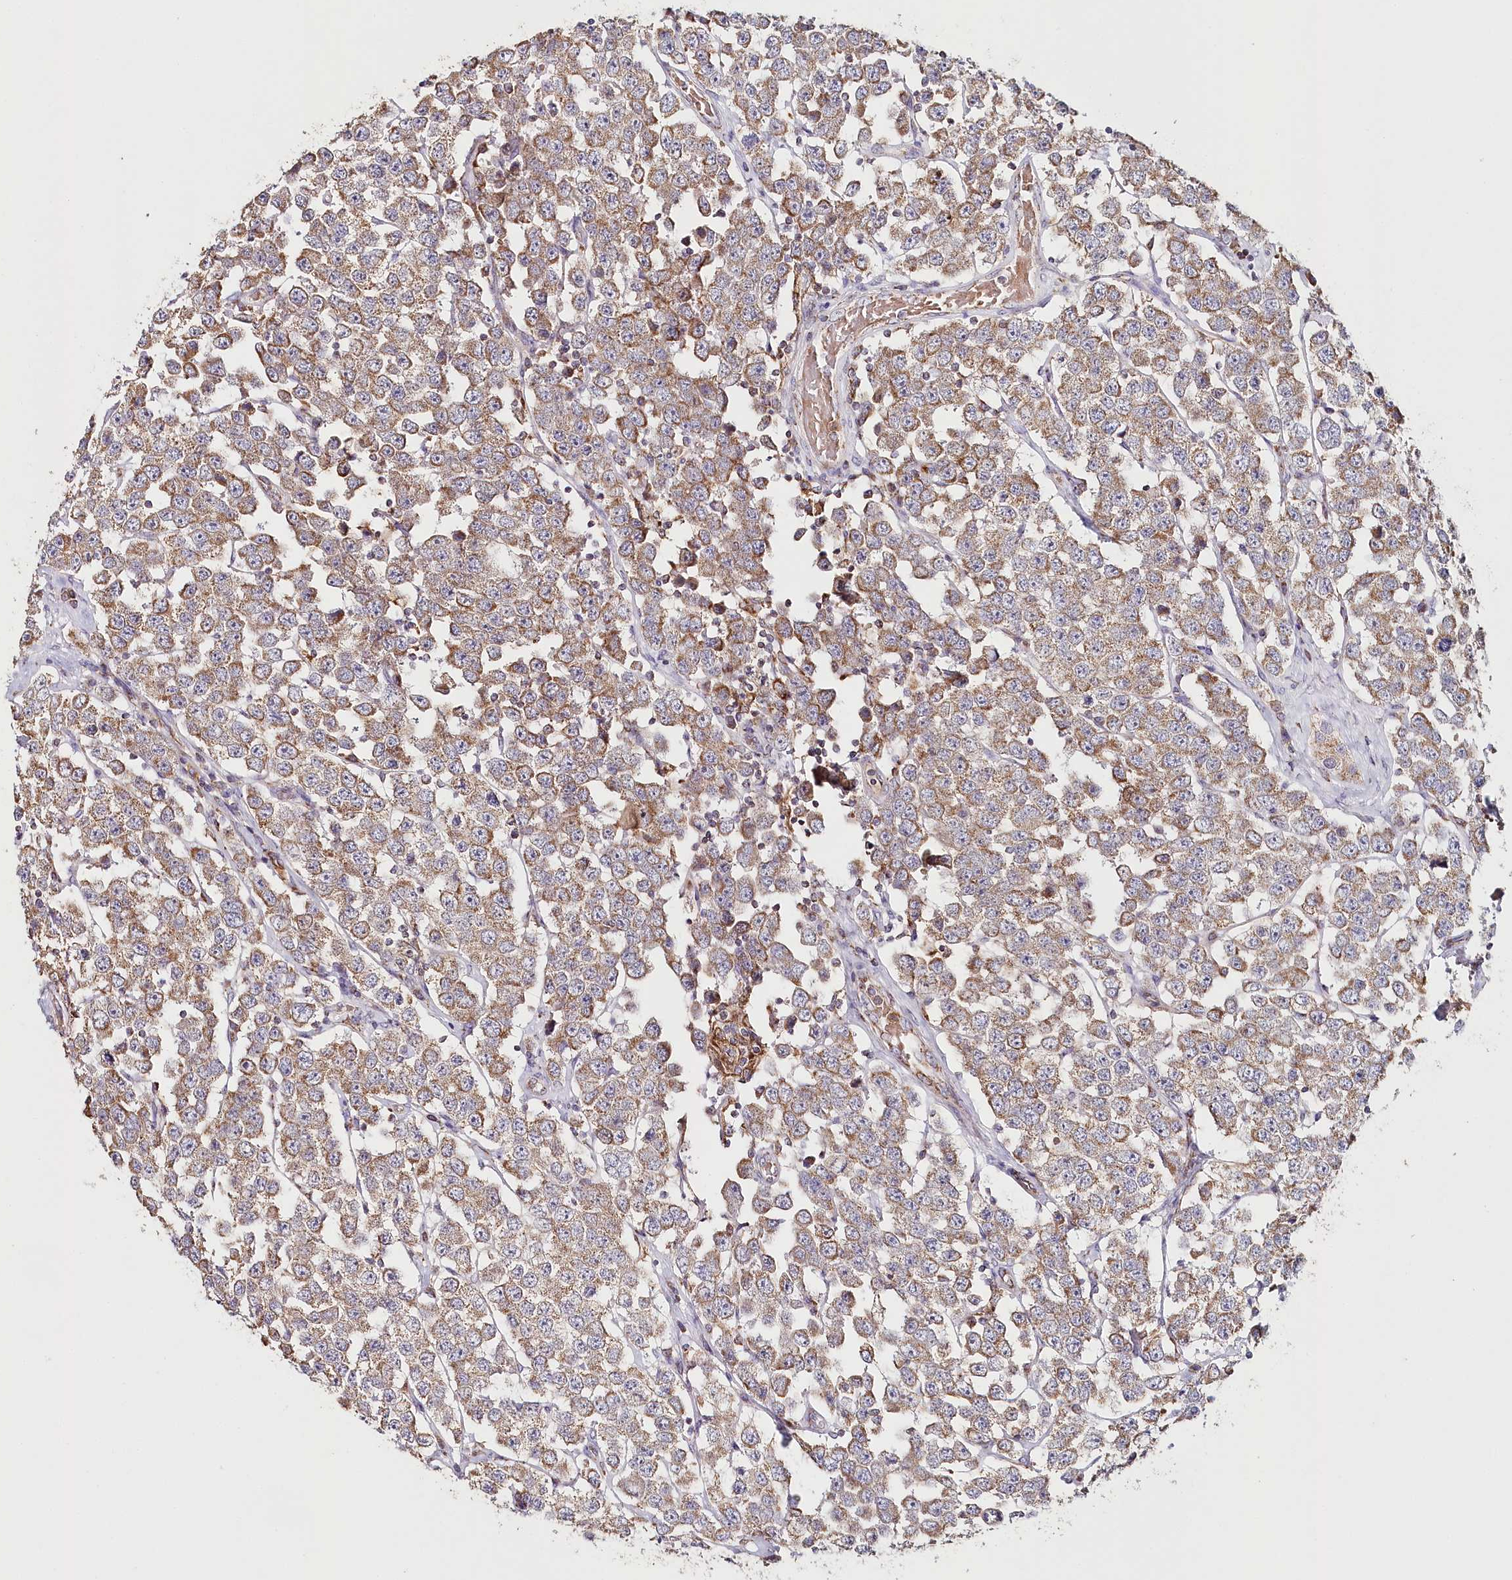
{"staining": {"intensity": "moderate", "quantity": ">75%", "location": "cytoplasmic/membranous"}, "tissue": "testis cancer", "cell_type": "Tumor cells", "image_type": "cancer", "snomed": [{"axis": "morphology", "description": "Seminoma, NOS"}, {"axis": "topography", "description": "Testis"}], "caption": "Immunohistochemistry (IHC) (DAB) staining of human seminoma (testis) exhibits moderate cytoplasmic/membranous protein staining in approximately >75% of tumor cells. Nuclei are stained in blue.", "gene": "MMP25", "patient": {"sex": "male", "age": 28}}